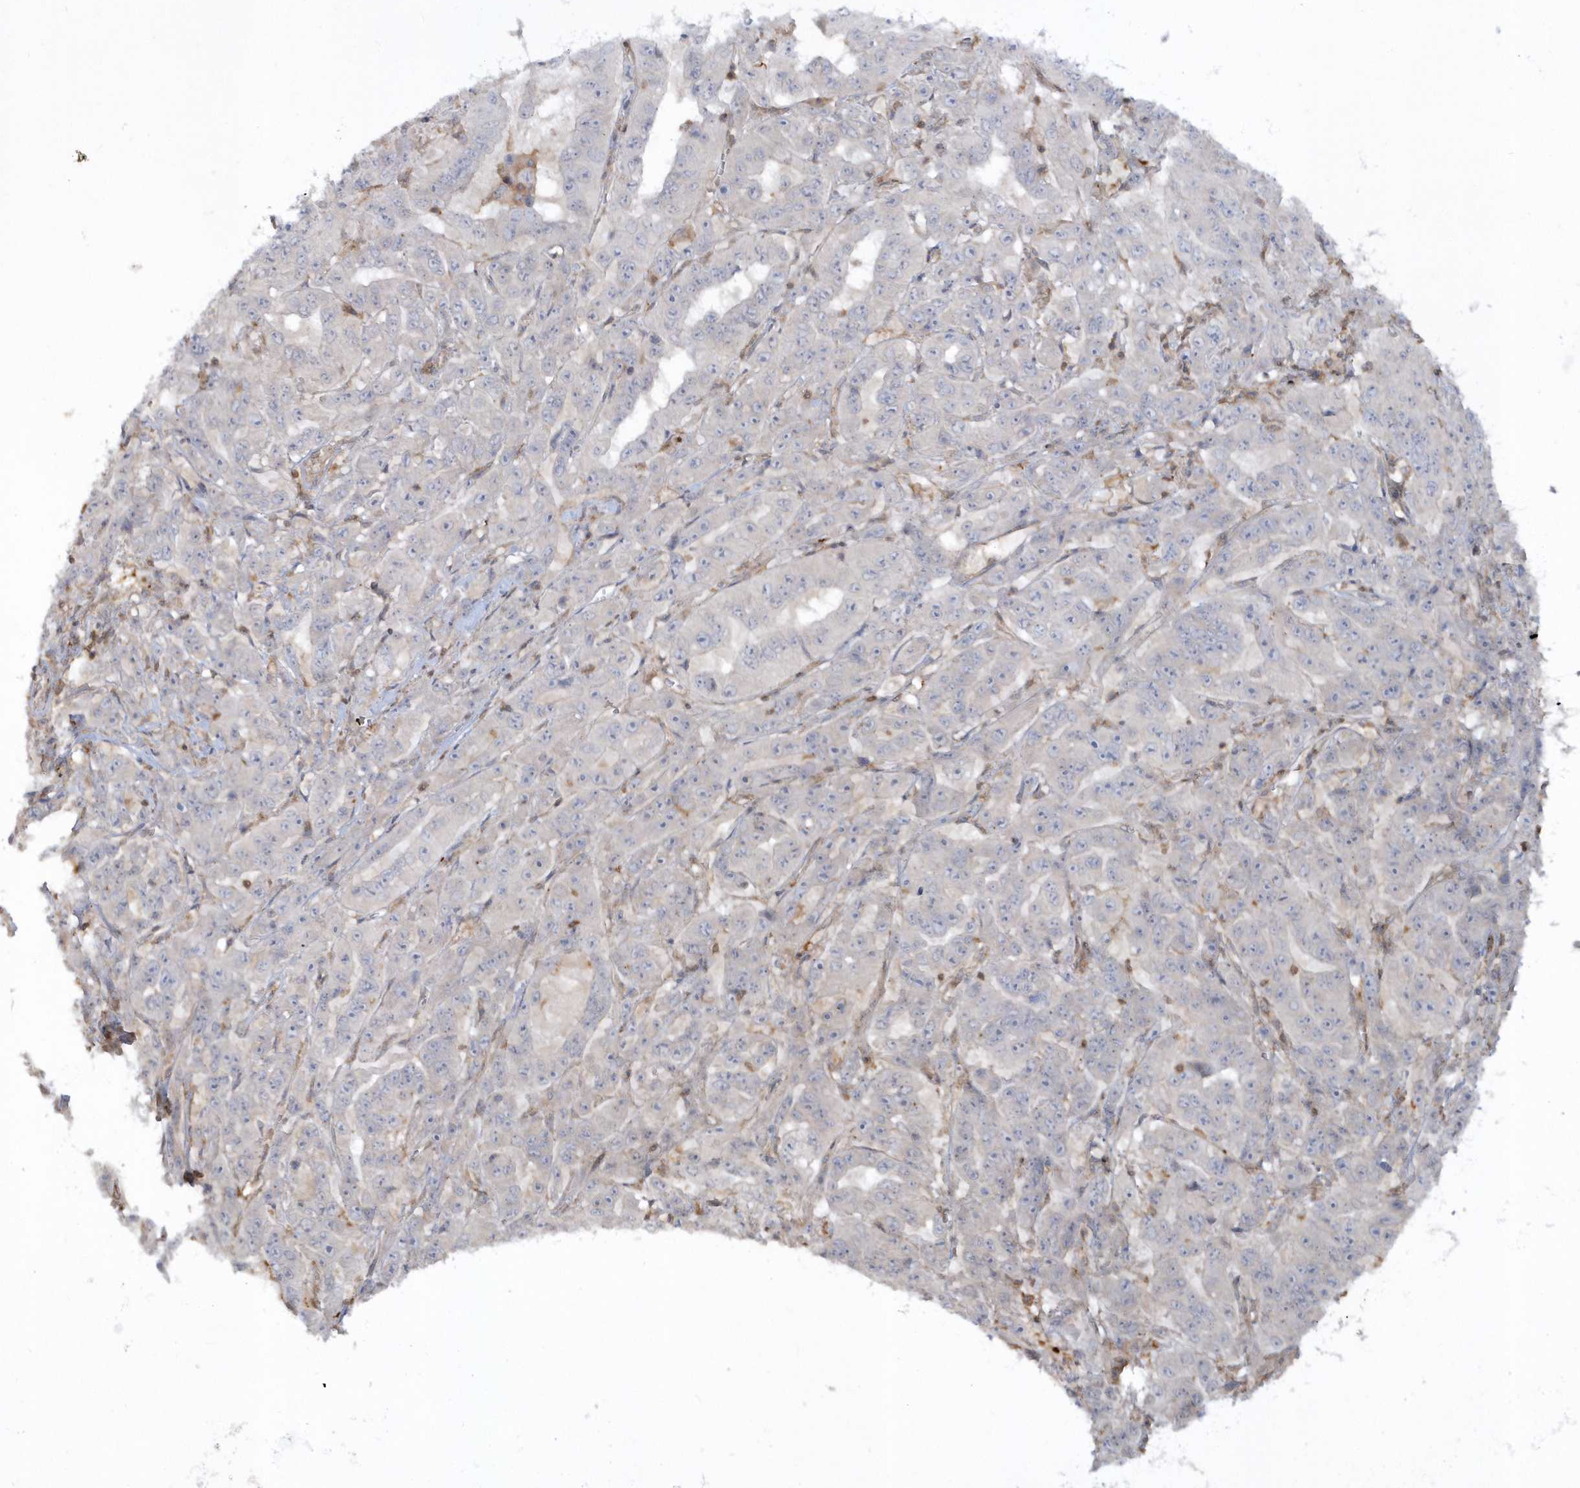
{"staining": {"intensity": "negative", "quantity": "none", "location": "none"}, "tissue": "pancreatic cancer", "cell_type": "Tumor cells", "image_type": "cancer", "snomed": [{"axis": "morphology", "description": "Adenocarcinoma, NOS"}, {"axis": "topography", "description": "Pancreas"}], "caption": "This is a histopathology image of immunohistochemistry (IHC) staining of pancreatic cancer, which shows no expression in tumor cells. Nuclei are stained in blue.", "gene": "BSN", "patient": {"sex": "male", "age": 63}}